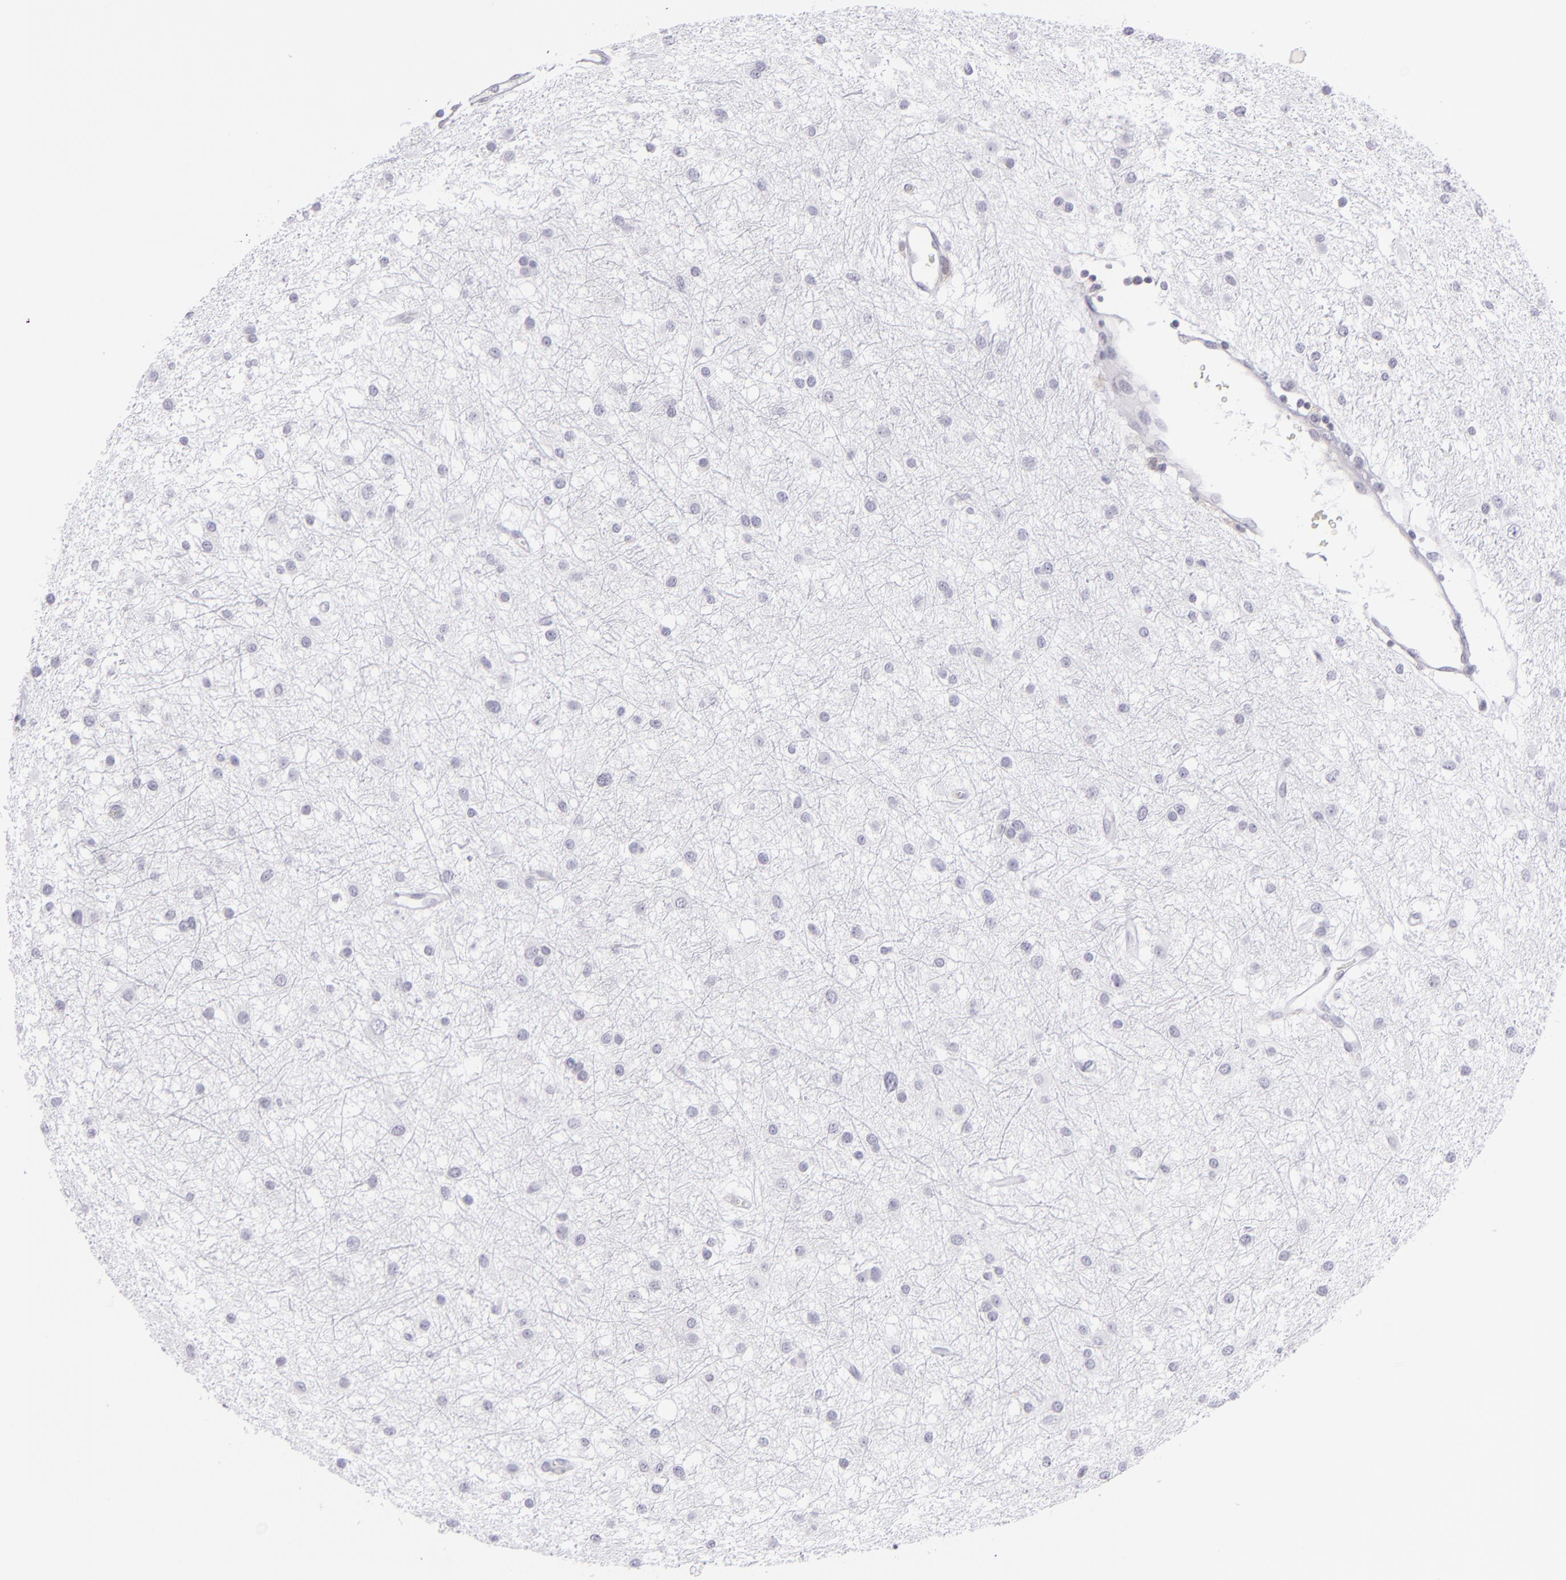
{"staining": {"intensity": "negative", "quantity": "none", "location": "none"}, "tissue": "glioma", "cell_type": "Tumor cells", "image_type": "cancer", "snomed": [{"axis": "morphology", "description": "Glioma, malignant, Low grade"}, {"axis": "topography", "description": "Brain"}], "caption": "DAB (3,3'-diaminobenzidine) immunohistochemical staining of malignant glioma (low-grade) exhibits no significant expression in tumor cells. (Immunohistochemistry (ihc), brightfield microscopy, high magnification).", "gene": "THBD", "patient": {"sex": "female", "age": 36}}